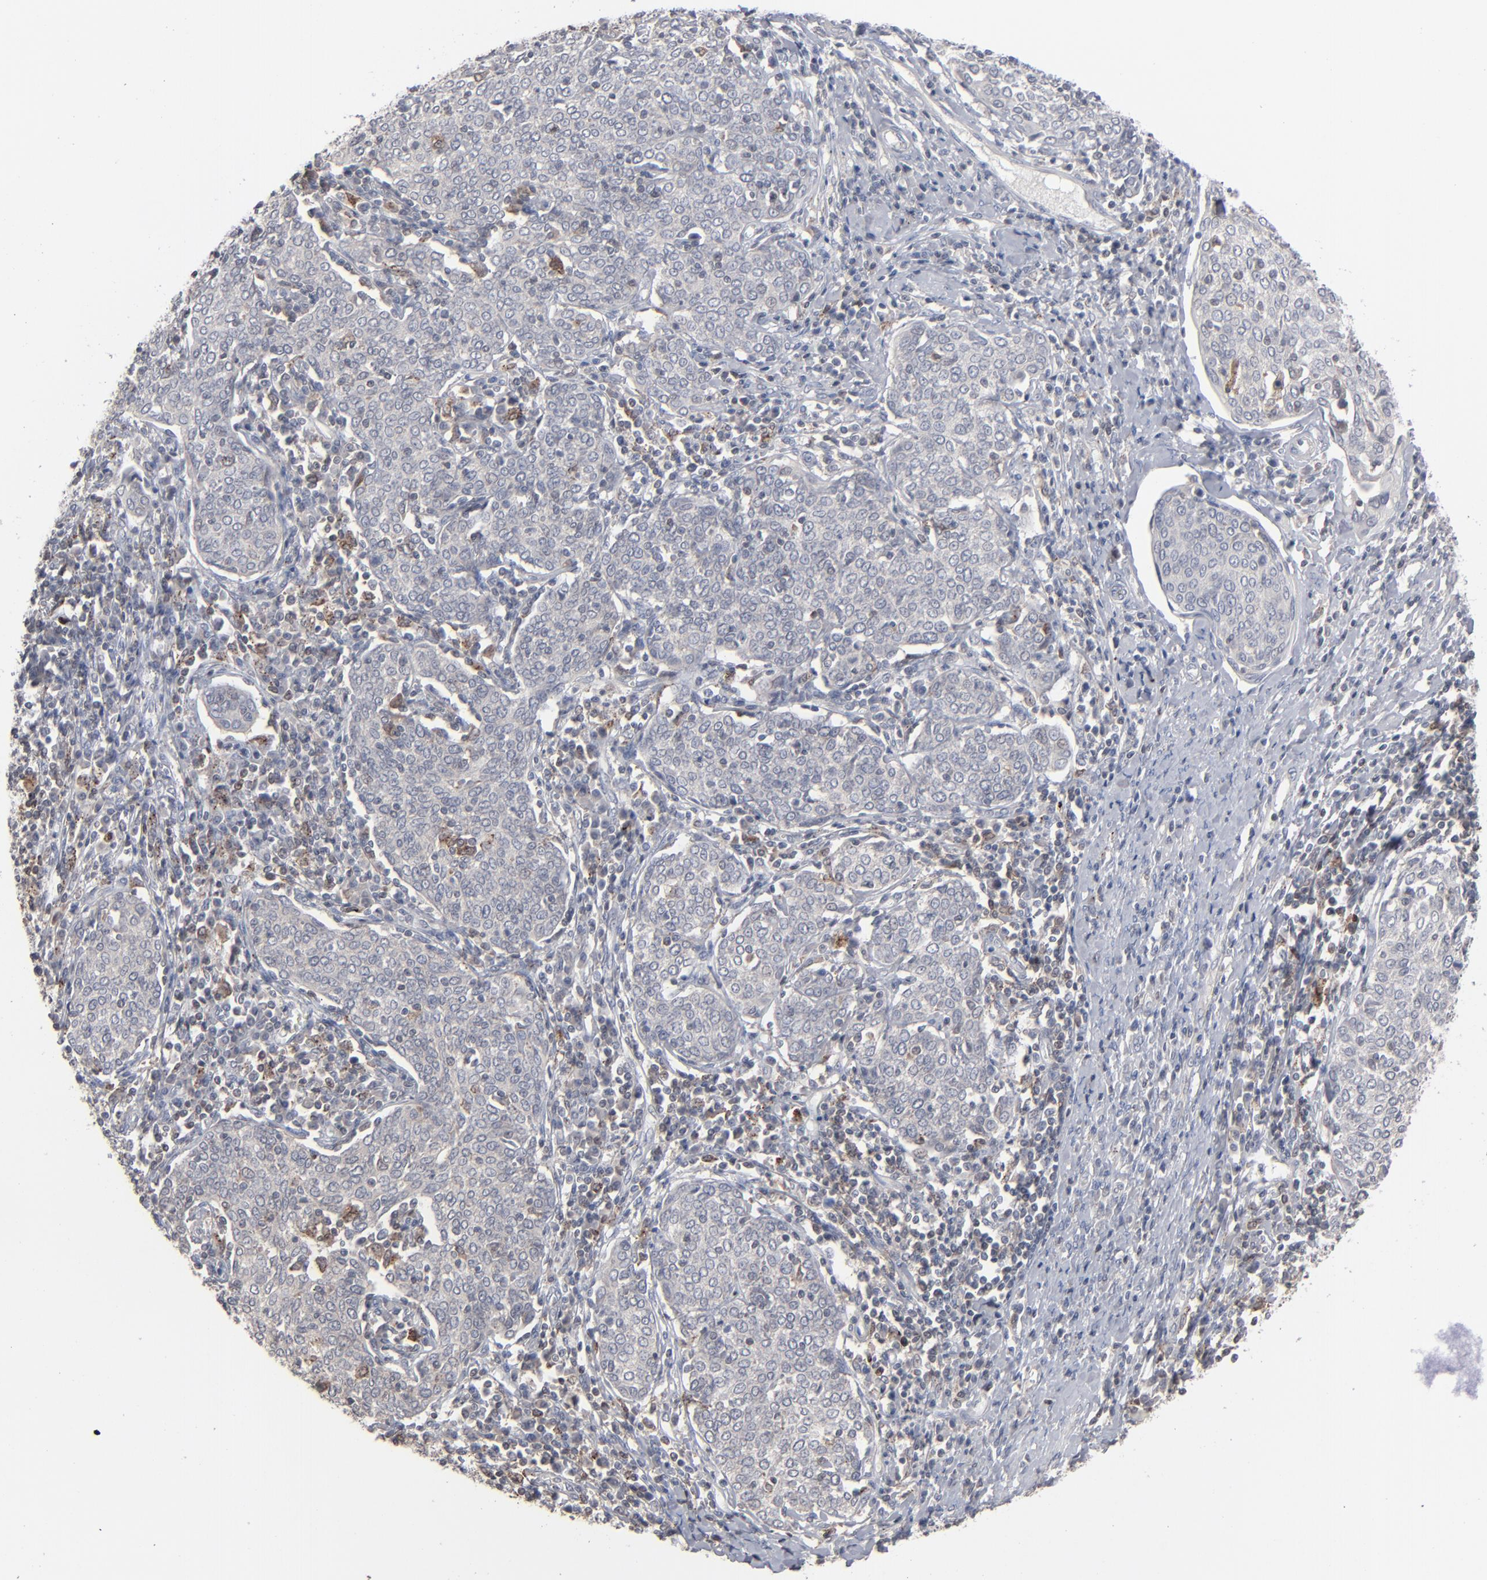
{"staining": {"intensity": "negative", "quantity": "none", "location": "none"}, "tissue": "cervical cancer", "cell_type": "Tumor cells", "image_type": "cancer", "snomed": [{"axis": "morphology", "description": "Squamous cell carcinoma, NOS"}, {"axis": "topography", "description": "Cervix"}], "caption": "The photomicrograph exhibits no significant positivity in tumor cells of cervical cancer (squamous cell carcinoma). Brightfield microscopy of IHC stained with DAB (3,3'-diaminobenzidine) (brown) and hematoxylin (blue), captured at high magnification.", "gene": "STAT4", "patient": {"sex": "female", "age": 40}}